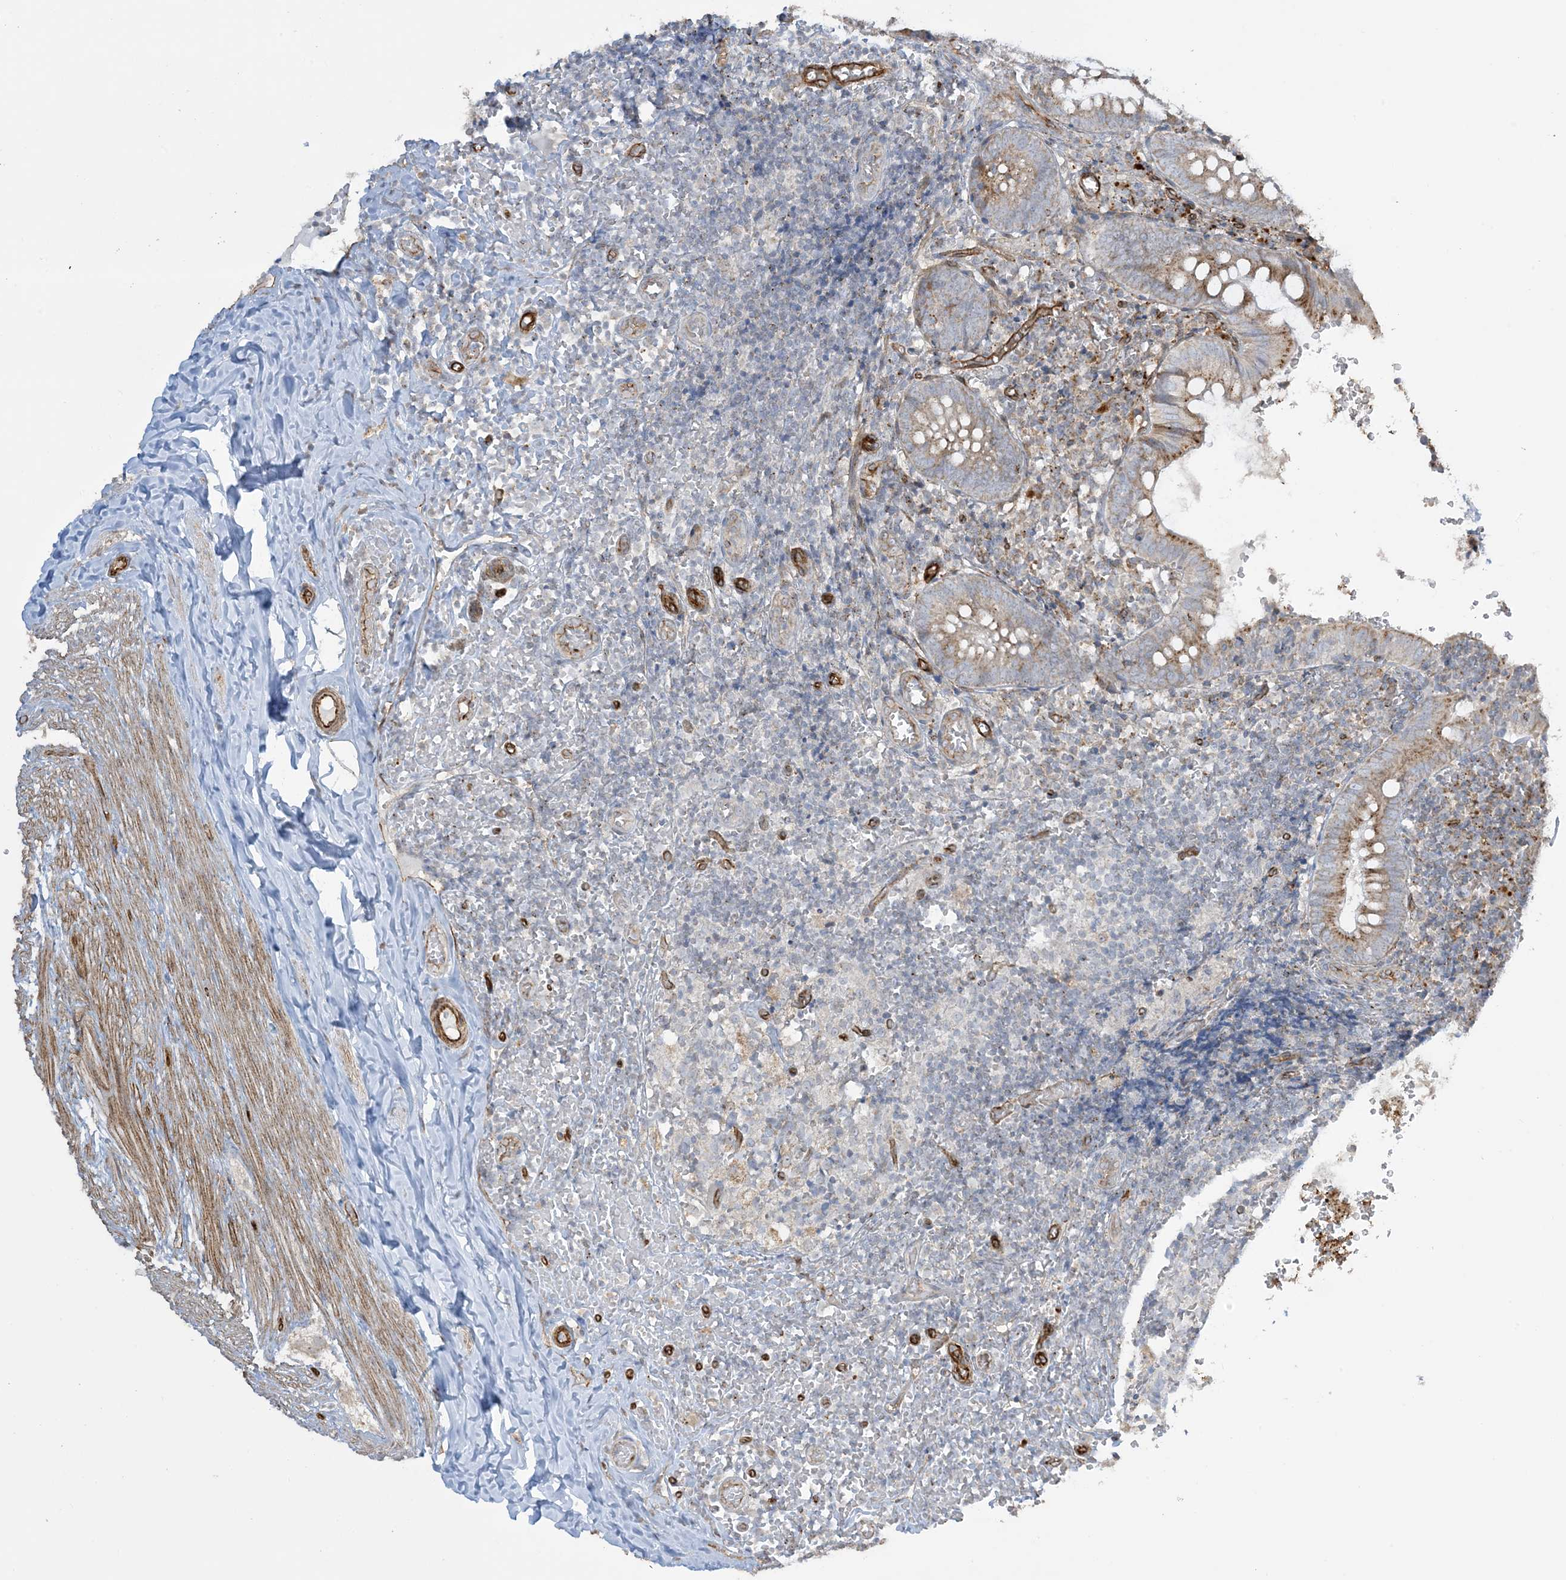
{"staining": {"intensity": "moderate", "quantity": ">75%", "location": "cytoplasmic/membranous"}, "tissue": "appendix", "cell_type": "Glandular cells", "image_type": "normal", "snomed": [{"axis": "morphology", "description": "Normal tissue, NOS"}, {"axis": "topography", "description": "Appendix"}], "caption": "Normal appendix reveals moderate cytoplasmic/membranous staining in about >75% of glandular cells, visualized by immunohistochemistry.", "gene": "AGA", "patient": {"sex": "male", "age": 8}}